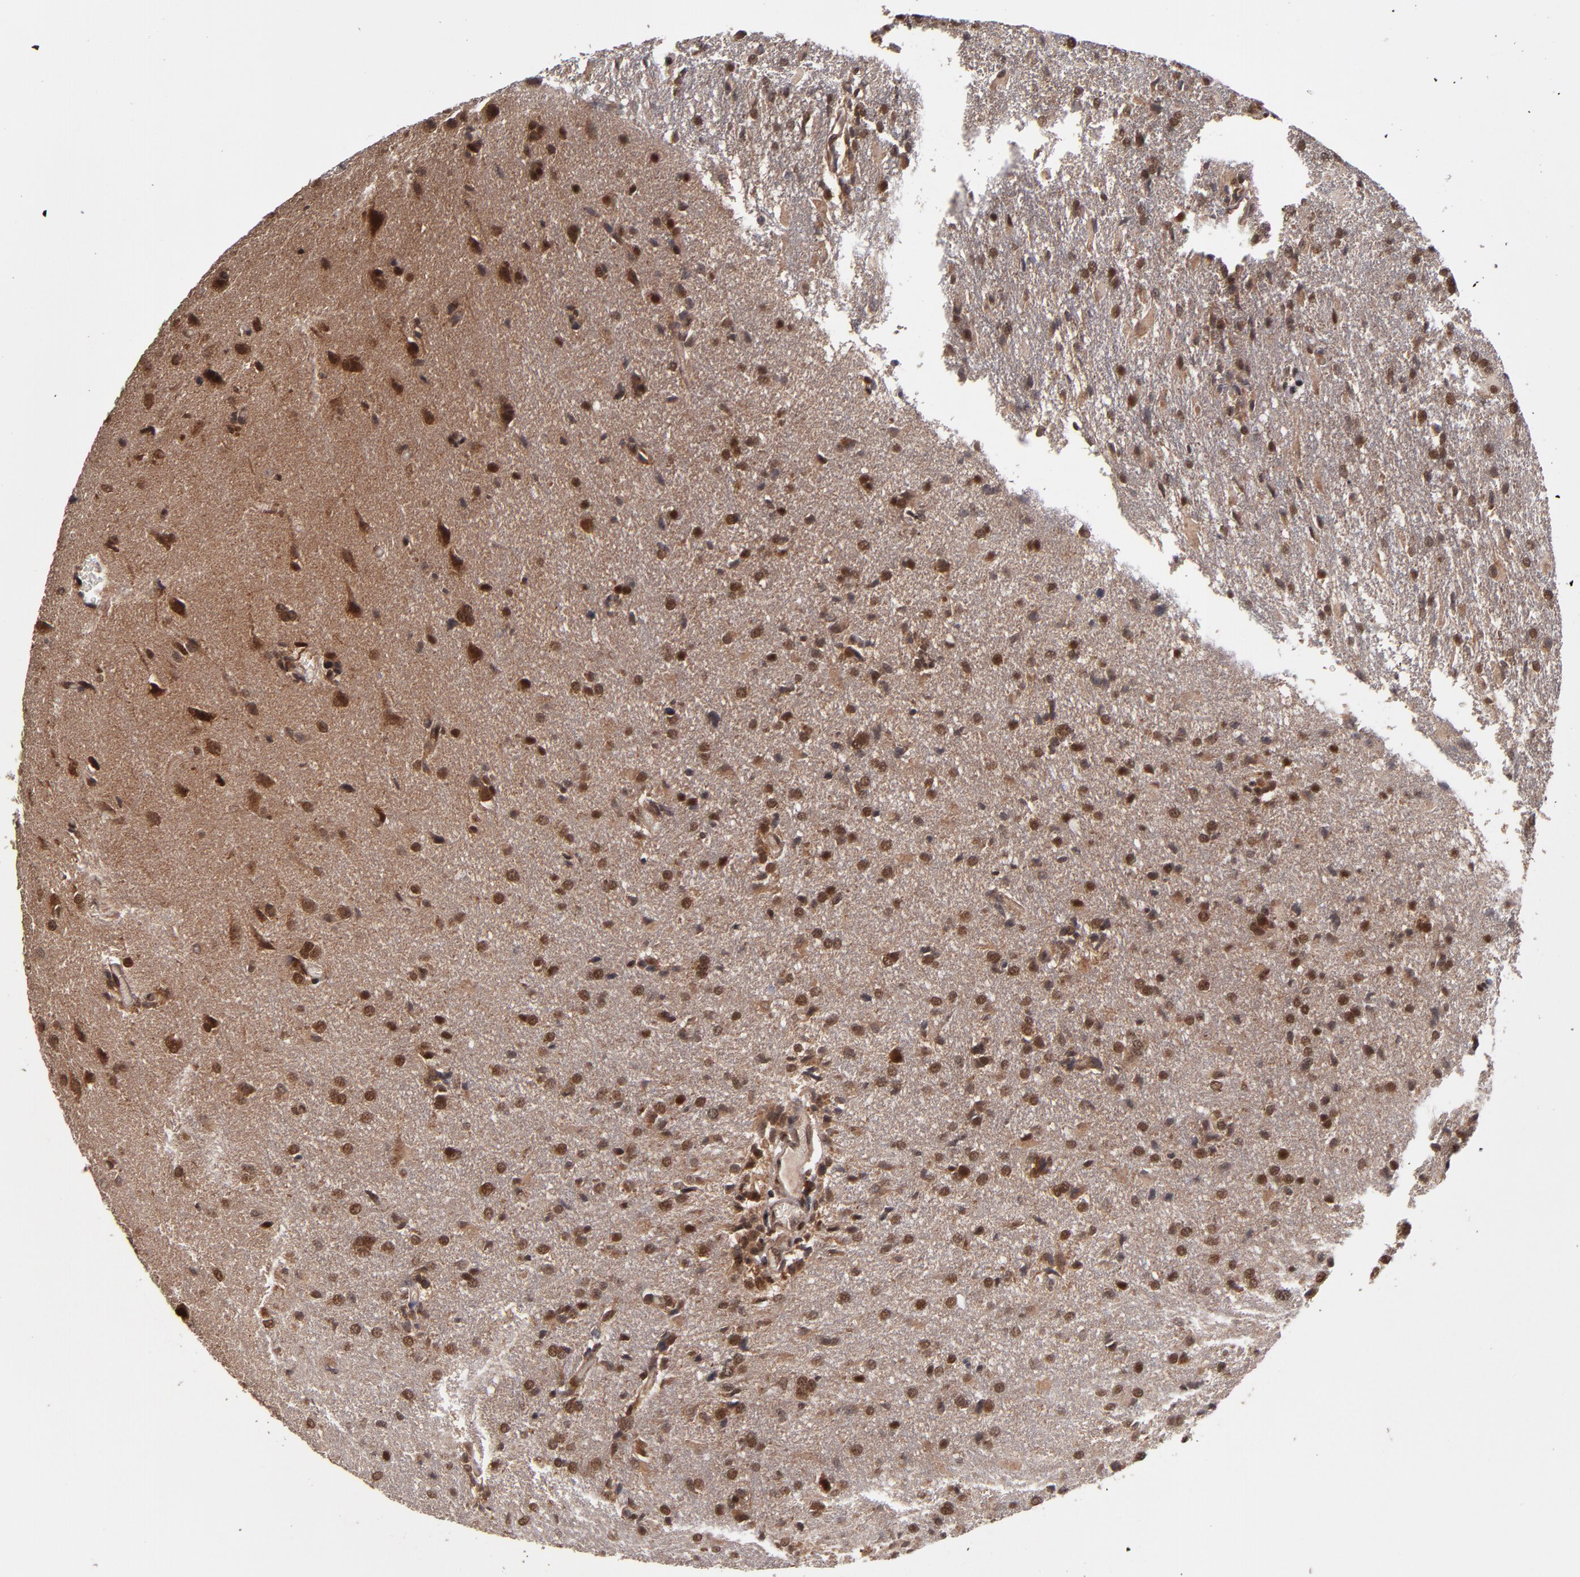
{"staining": {"intensity": "strong", "quantity": ">75%", "location": "cytoplasmic/membranous,nuclear"}, "tissue": "glioma", "cell_type": "Tumor cells", "image_type": "cancer", "snomed": [{"axis": "morphology", "description": "Glioma, malignant, High grade"}, {"axis": "topography", "description": "Brain"}], "caption": "Human glioma stained with a protein marker exhibits strong staining in tumor cells.", "gene": "CUL5", "patient": {"sex": "male", "age": 68}}